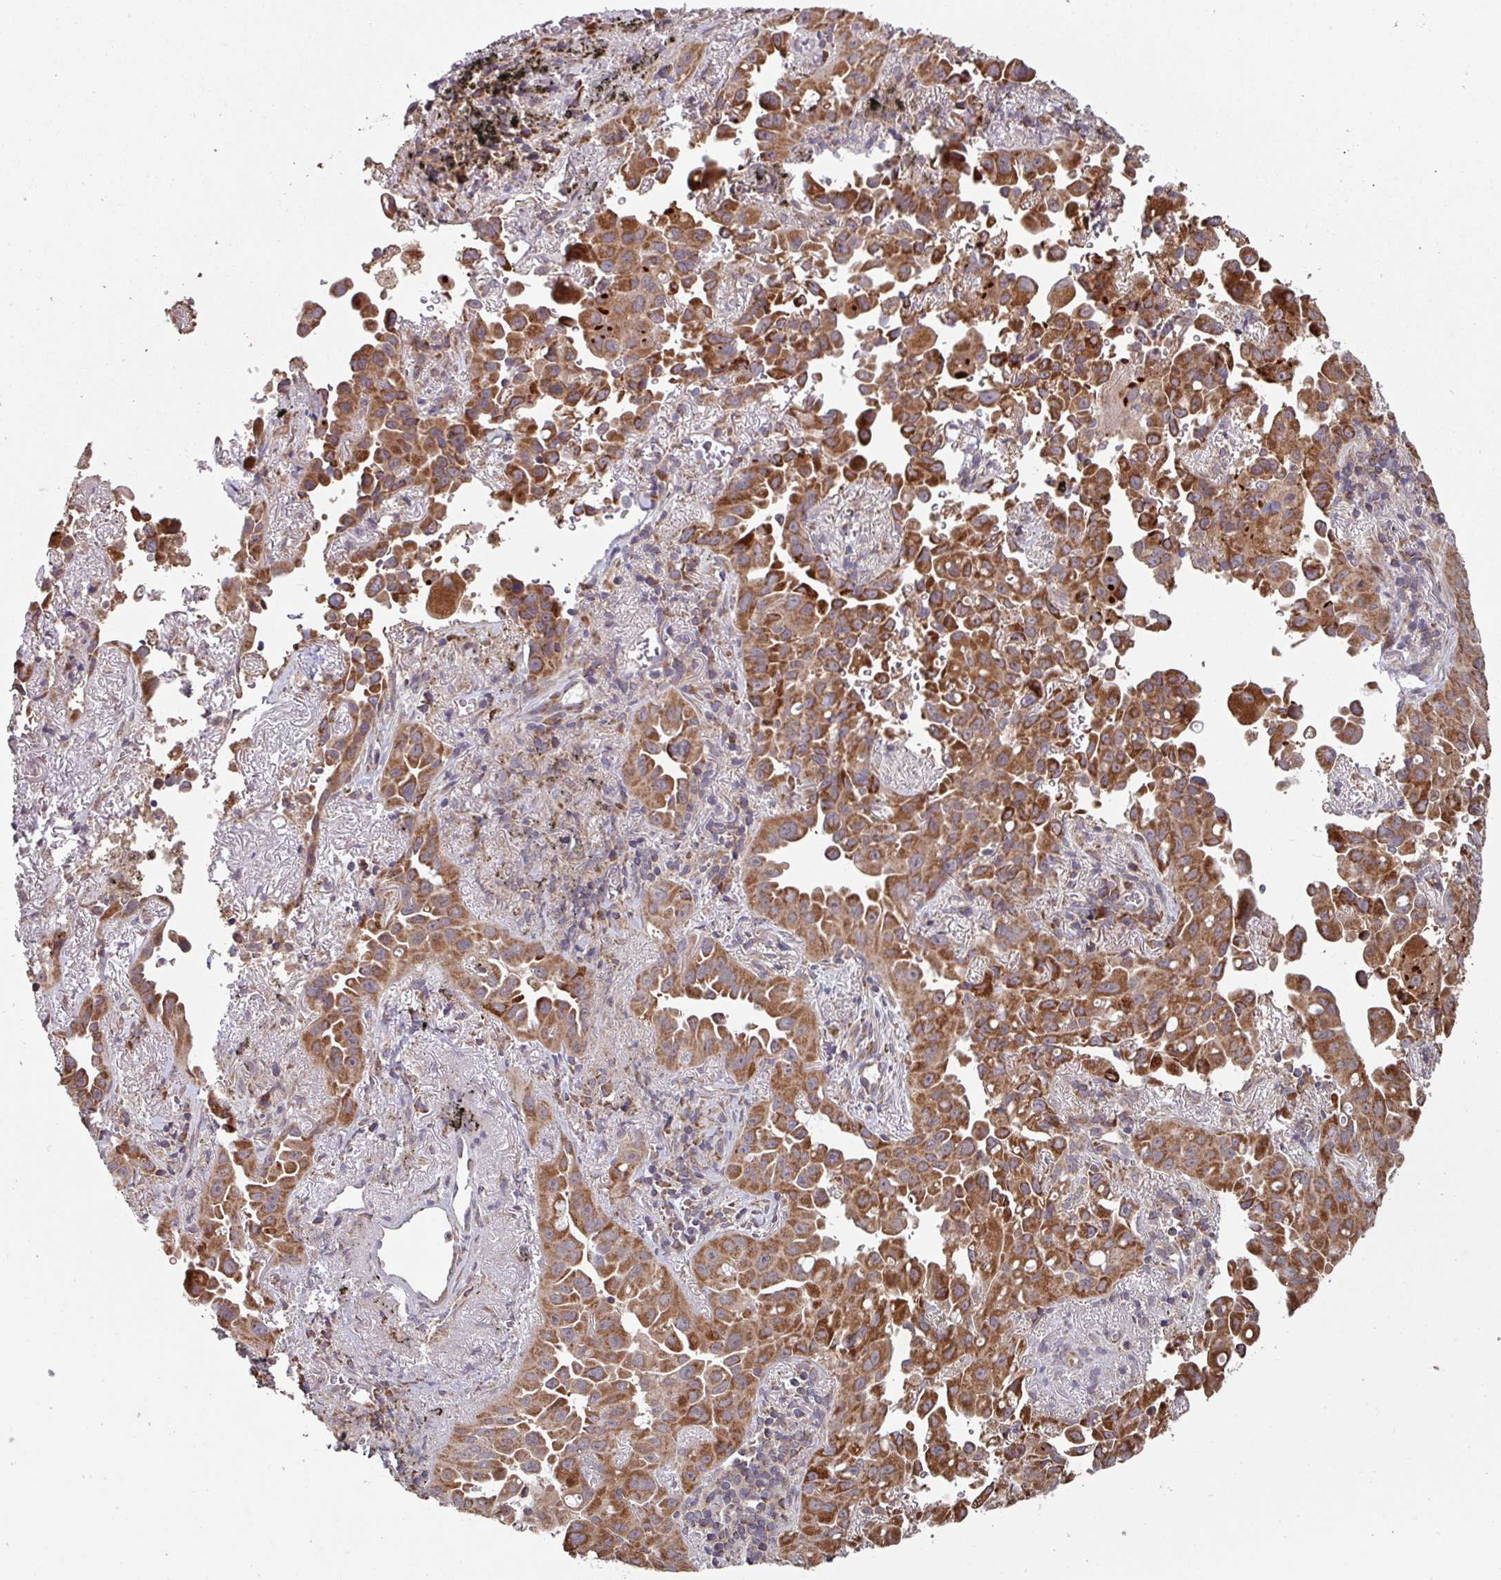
{"staining": {"intensity": "strong", "quantity": ">75%", "location": "cytoplasmic/membranous"}, "tissue": "lung cancer", "cell_type": "Tumor cells", "image_type": "cancer", "snomed": [{"axis": "morphology", "description": "Adenocarcinoma, NOS"}, {"axis": "topography", "description": "Lung"}], "caption": "Protein expression by immunohistochemistry shows strong cytoplasmic/membranous expression in approximately >75% of tumor cells in lung adenocarcinoma.", "gene": "COX7C", "patient": {"sex": "male", "age": 68}}